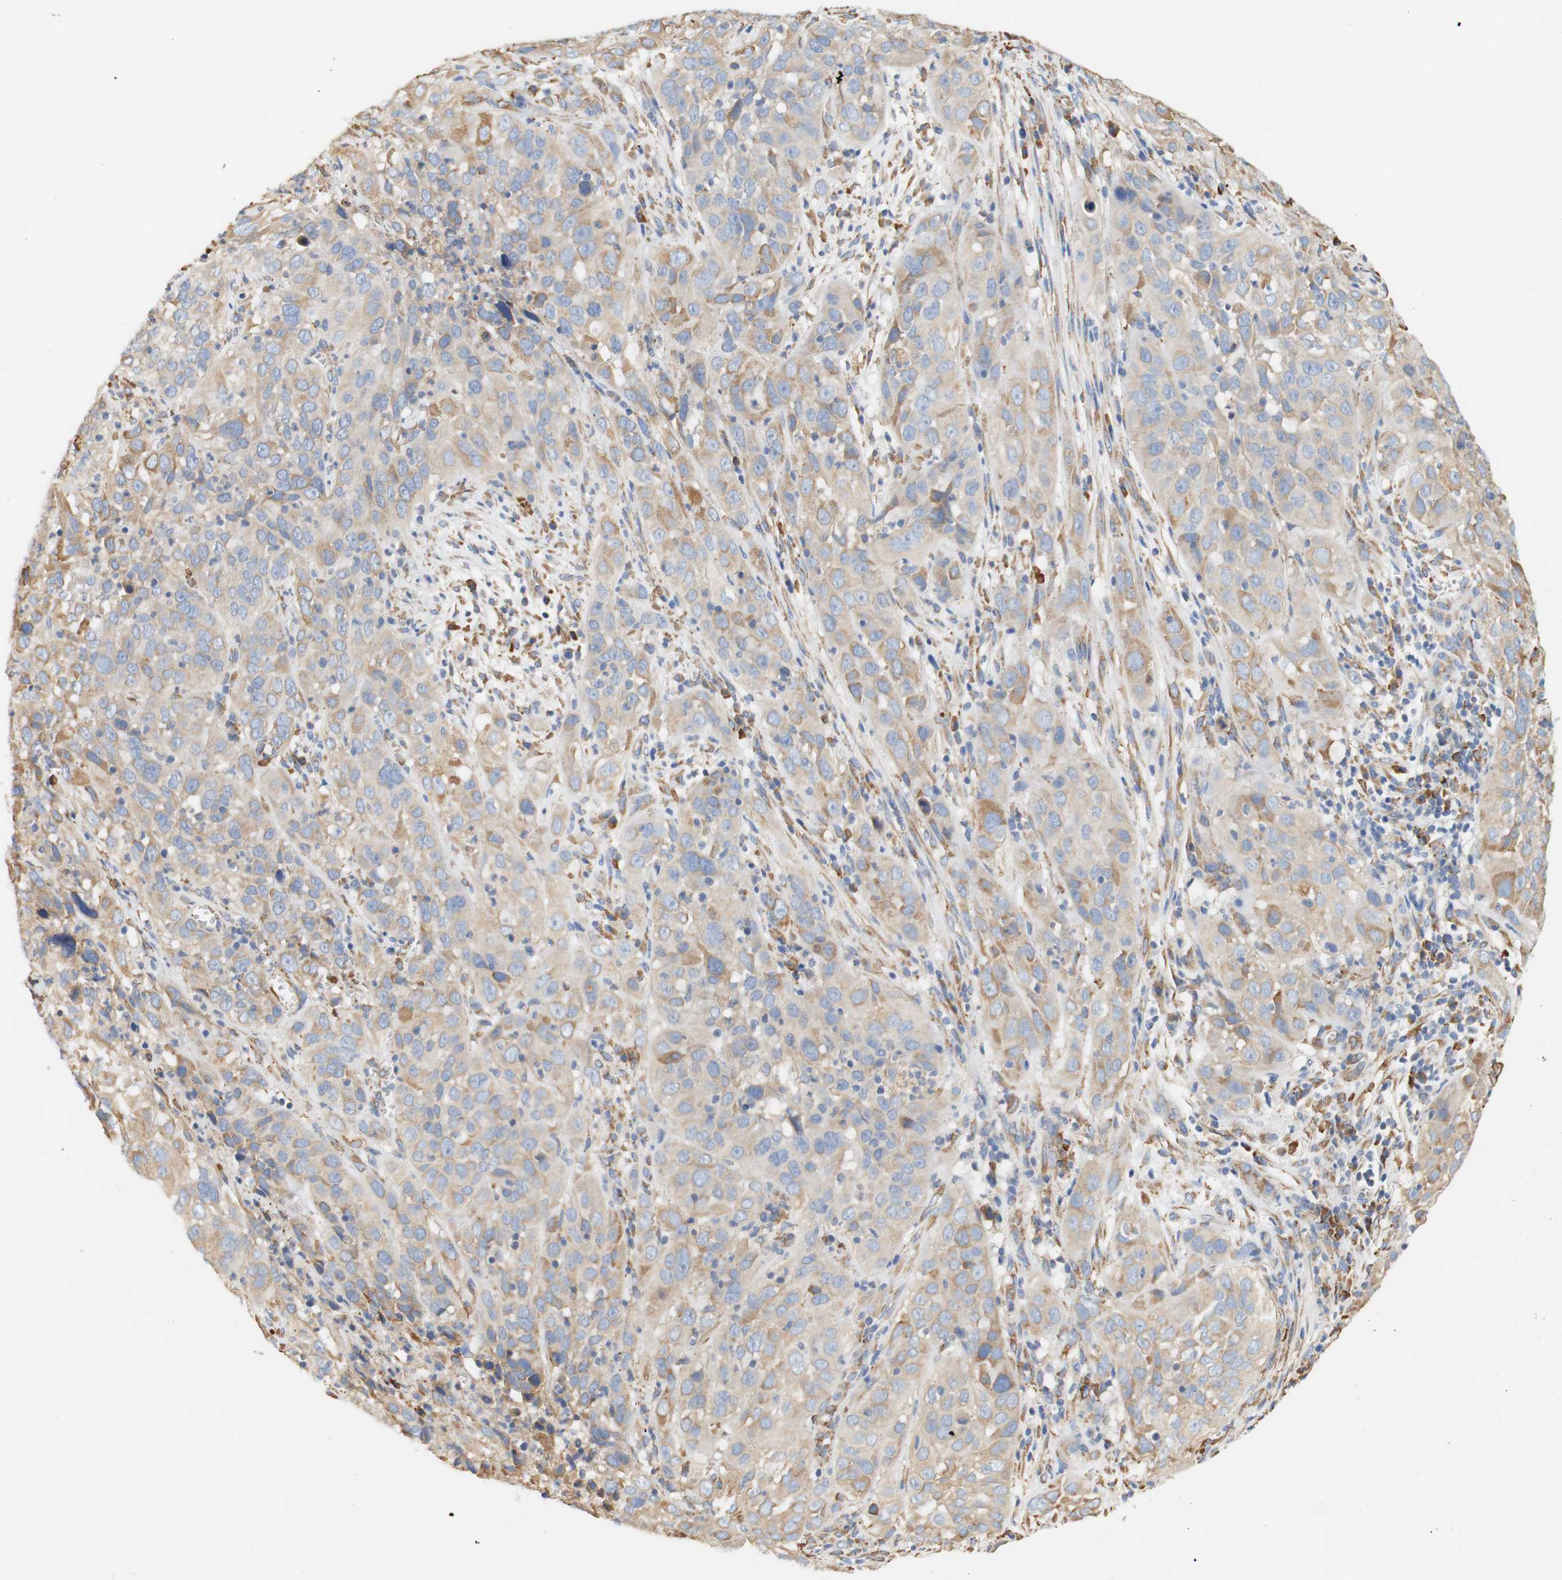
{"staining": {"intensity": "weak", "quantity": "25%-75%", "location": "cytoplasmic/membranous"}, "tissue": "cervical cancer", "cell_type": "Tumor cells", "image_type": "cancer", "snomed": [{"axis": "morphology", "description": "Squamous cell carcinoma, NOS"}, {"axis": "topography", "description": "Cervix"}], "caption": "Protein expression analysis of human squamous cell carcinoma (cervical) reveals weak cytoplasmic/membranous staining in approximately 25%-75% of tumor cells.", "gene": "EIF2AK4", "patient": {"sex": "female", "age": 32}}